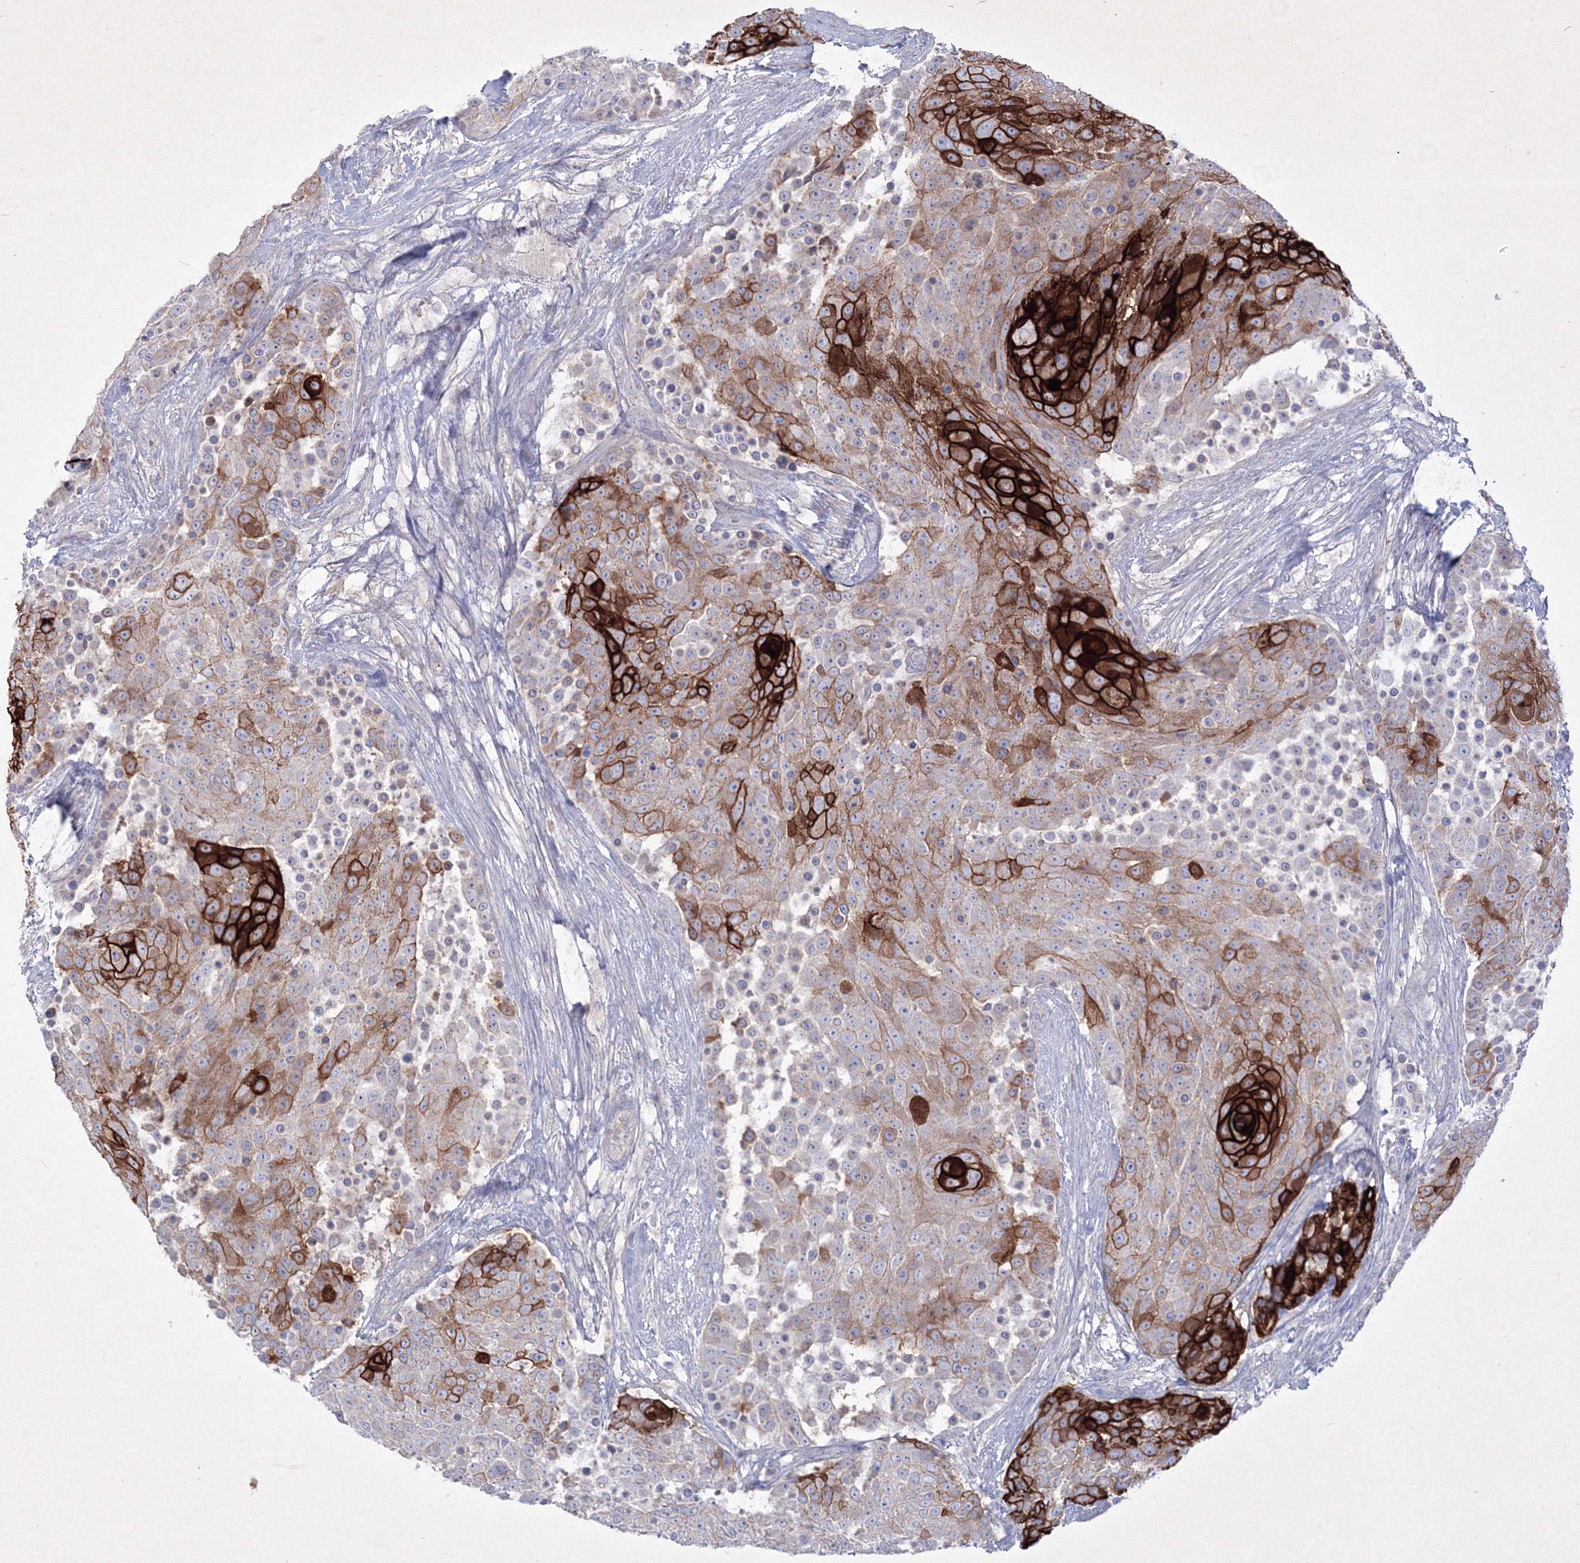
{"staining": {"intensity": "strong", "quantity": "25%-75%", "location": "cytoplasmic/membranous"}, "tissue": "urothelial cancer", "cell_type": "Tumor cells", "image_type": "cancer", "snomed": [{"axis": "morphology", "description": "Urothelial carcinoma, High grade"}, {"axis": "topography", "description": "Urinary bladder"}], "caption": "Urothelial cancer stained for a protein demonstrates strong cytoplasmic/membranous positivity in tumor cells.", "gene": "TMEM139", "patient": {"sex": "female", "age": 63}}